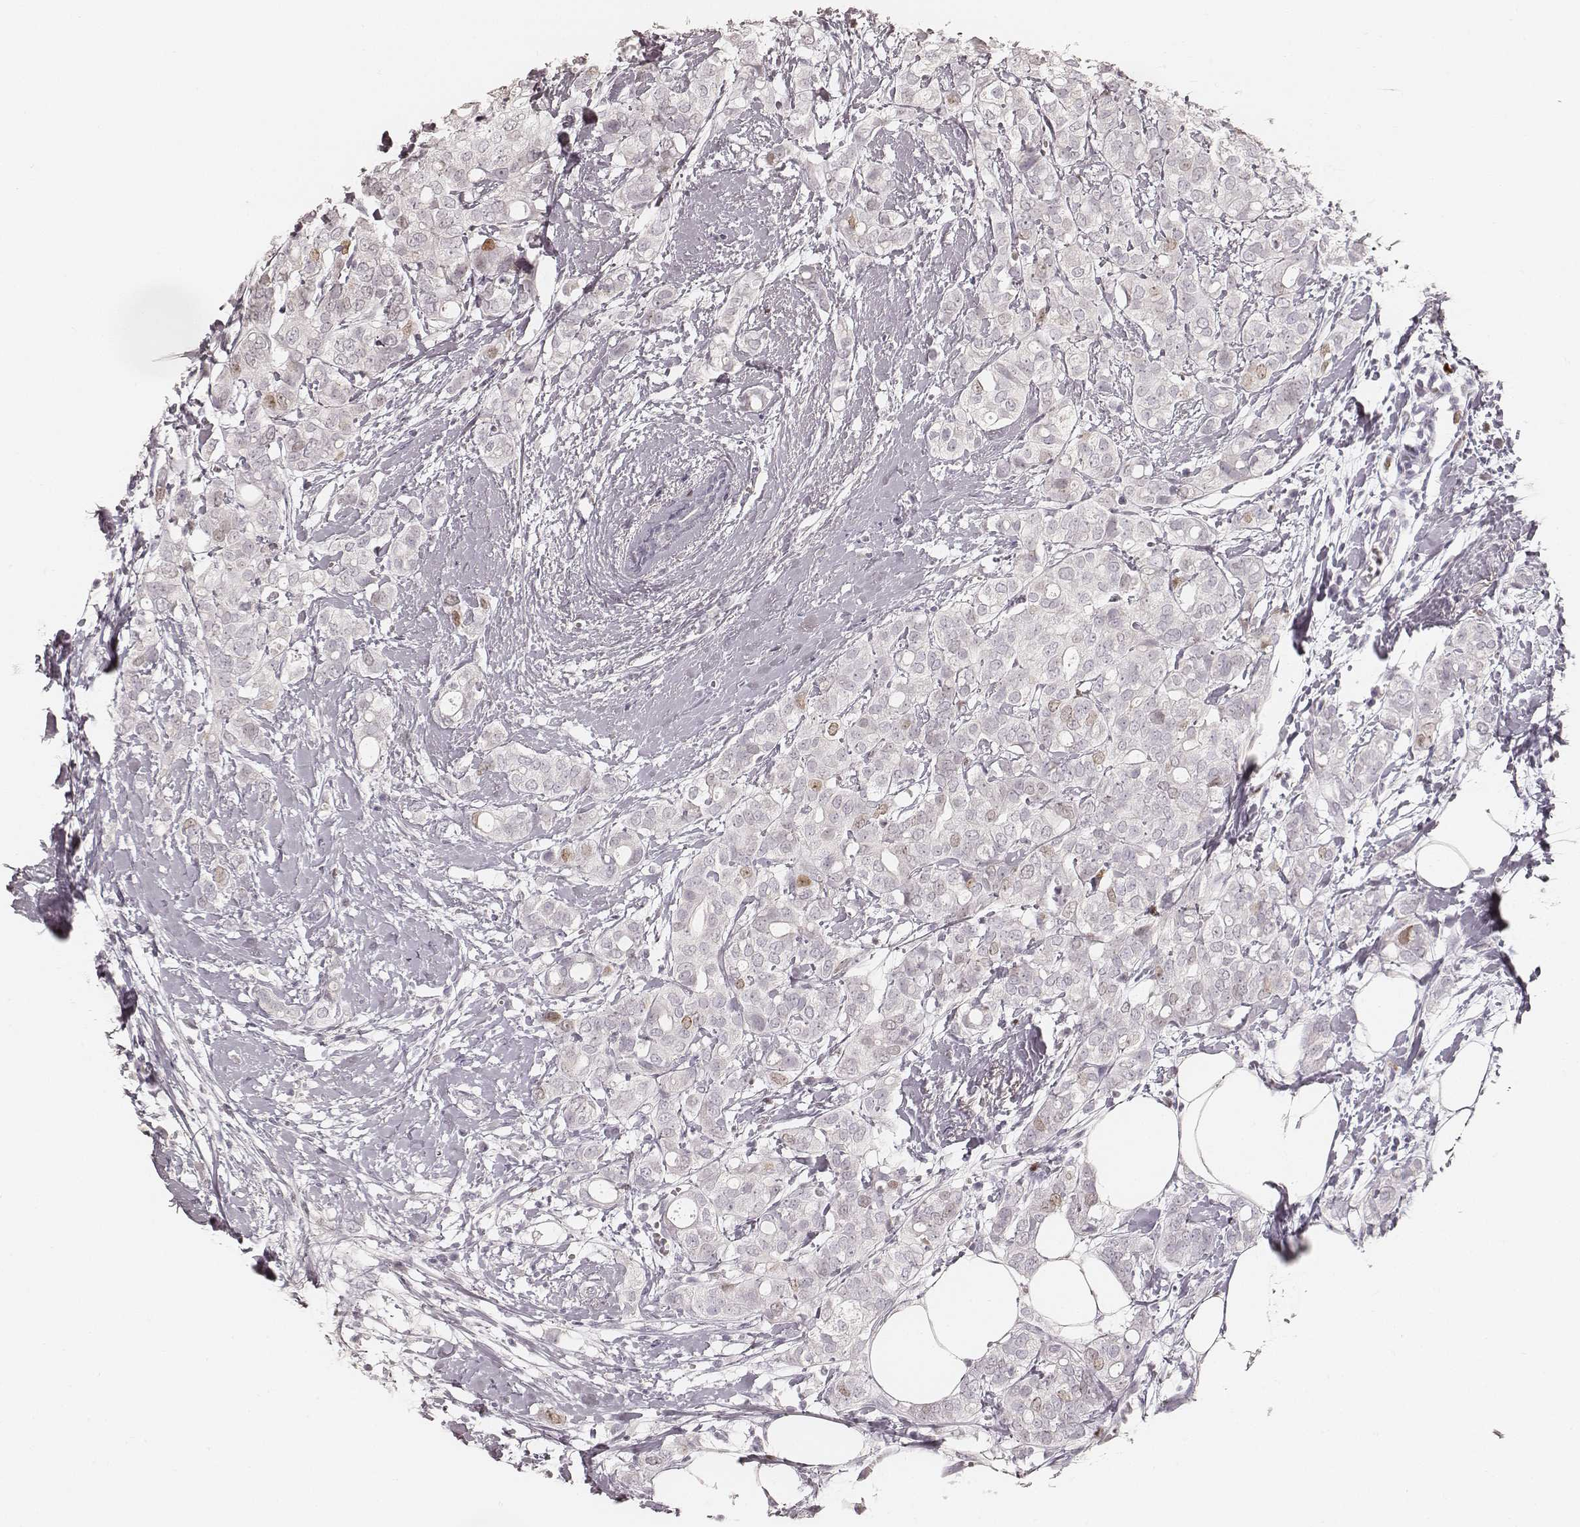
{"staining": {"intensity": "negative", "quantity": "none", "location": "none"}, "tissue": "breast cancer", "cell_type": "Tumor cells", "image_type": "cancer", "snomed": [{"axis": "morphology", "description": "Duct carcinoma"}, {"axis": "topography", "description": "Breast"}], "caption": "This is an immunohistochemistry (IHC) micrograph of human breast intraductal carcinoma. There is no positivity in tumor cells.", "gene": "TEX37", "patient": {"sex": "female", "age": 40}}